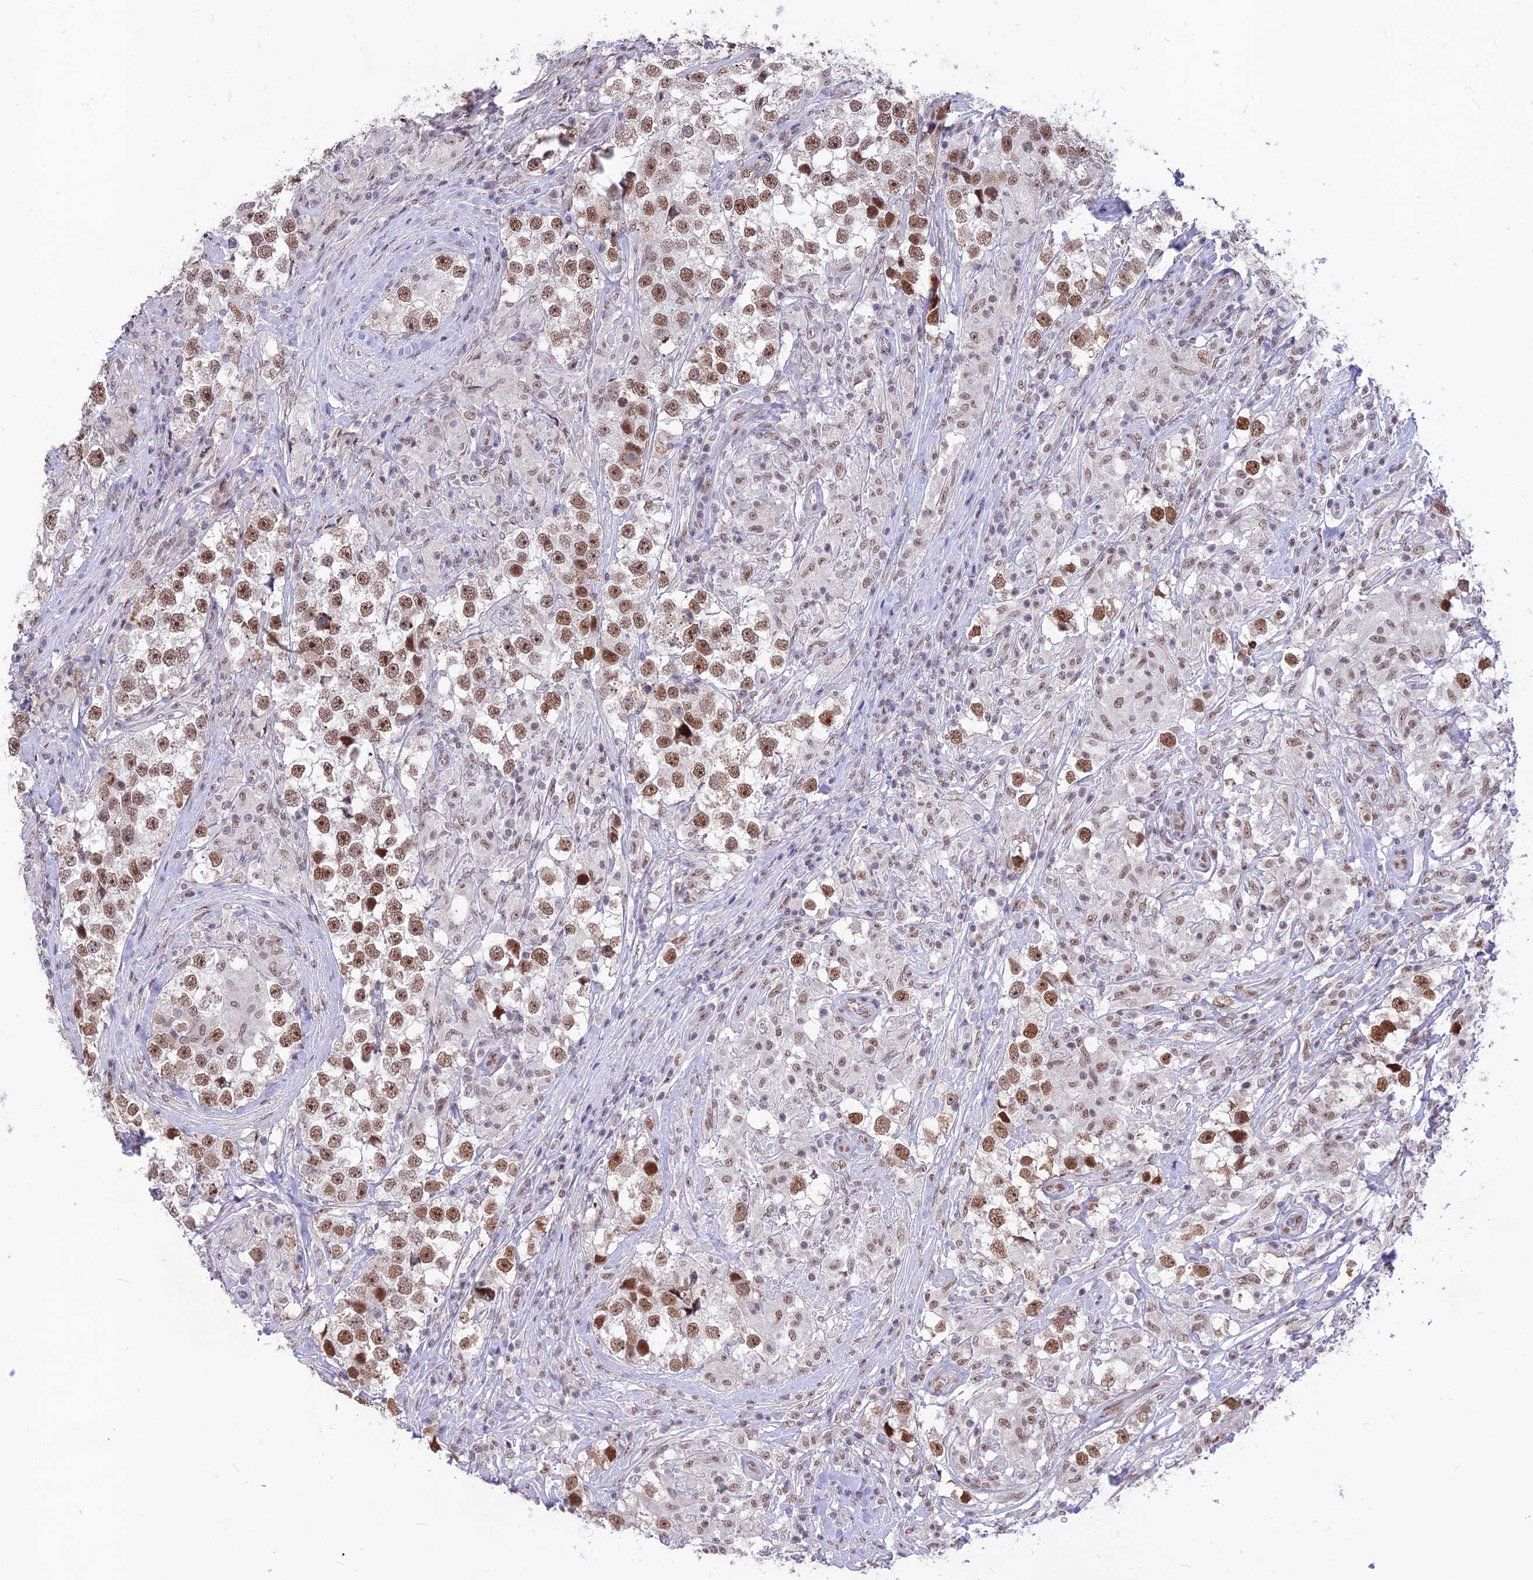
{"staining": {"intensity": "moderate", "quantity": ">75%", "location": "nuclear"}, "tissue": "testis cancer", "cell_type": "Tumor cells", "image_type": "cancer", "snomed": [{"axis": "morphology", "description": "Seminoma, NOS"}, {"axis": "topography", "description": "Testis"}], "caption": "Seminoma (testis) stained with a brown dye shows moderate nuclear positive expression in about >75% of tumor cells.", "gene": "DIS3", "patient": {"sex": "male", "age": 46}}